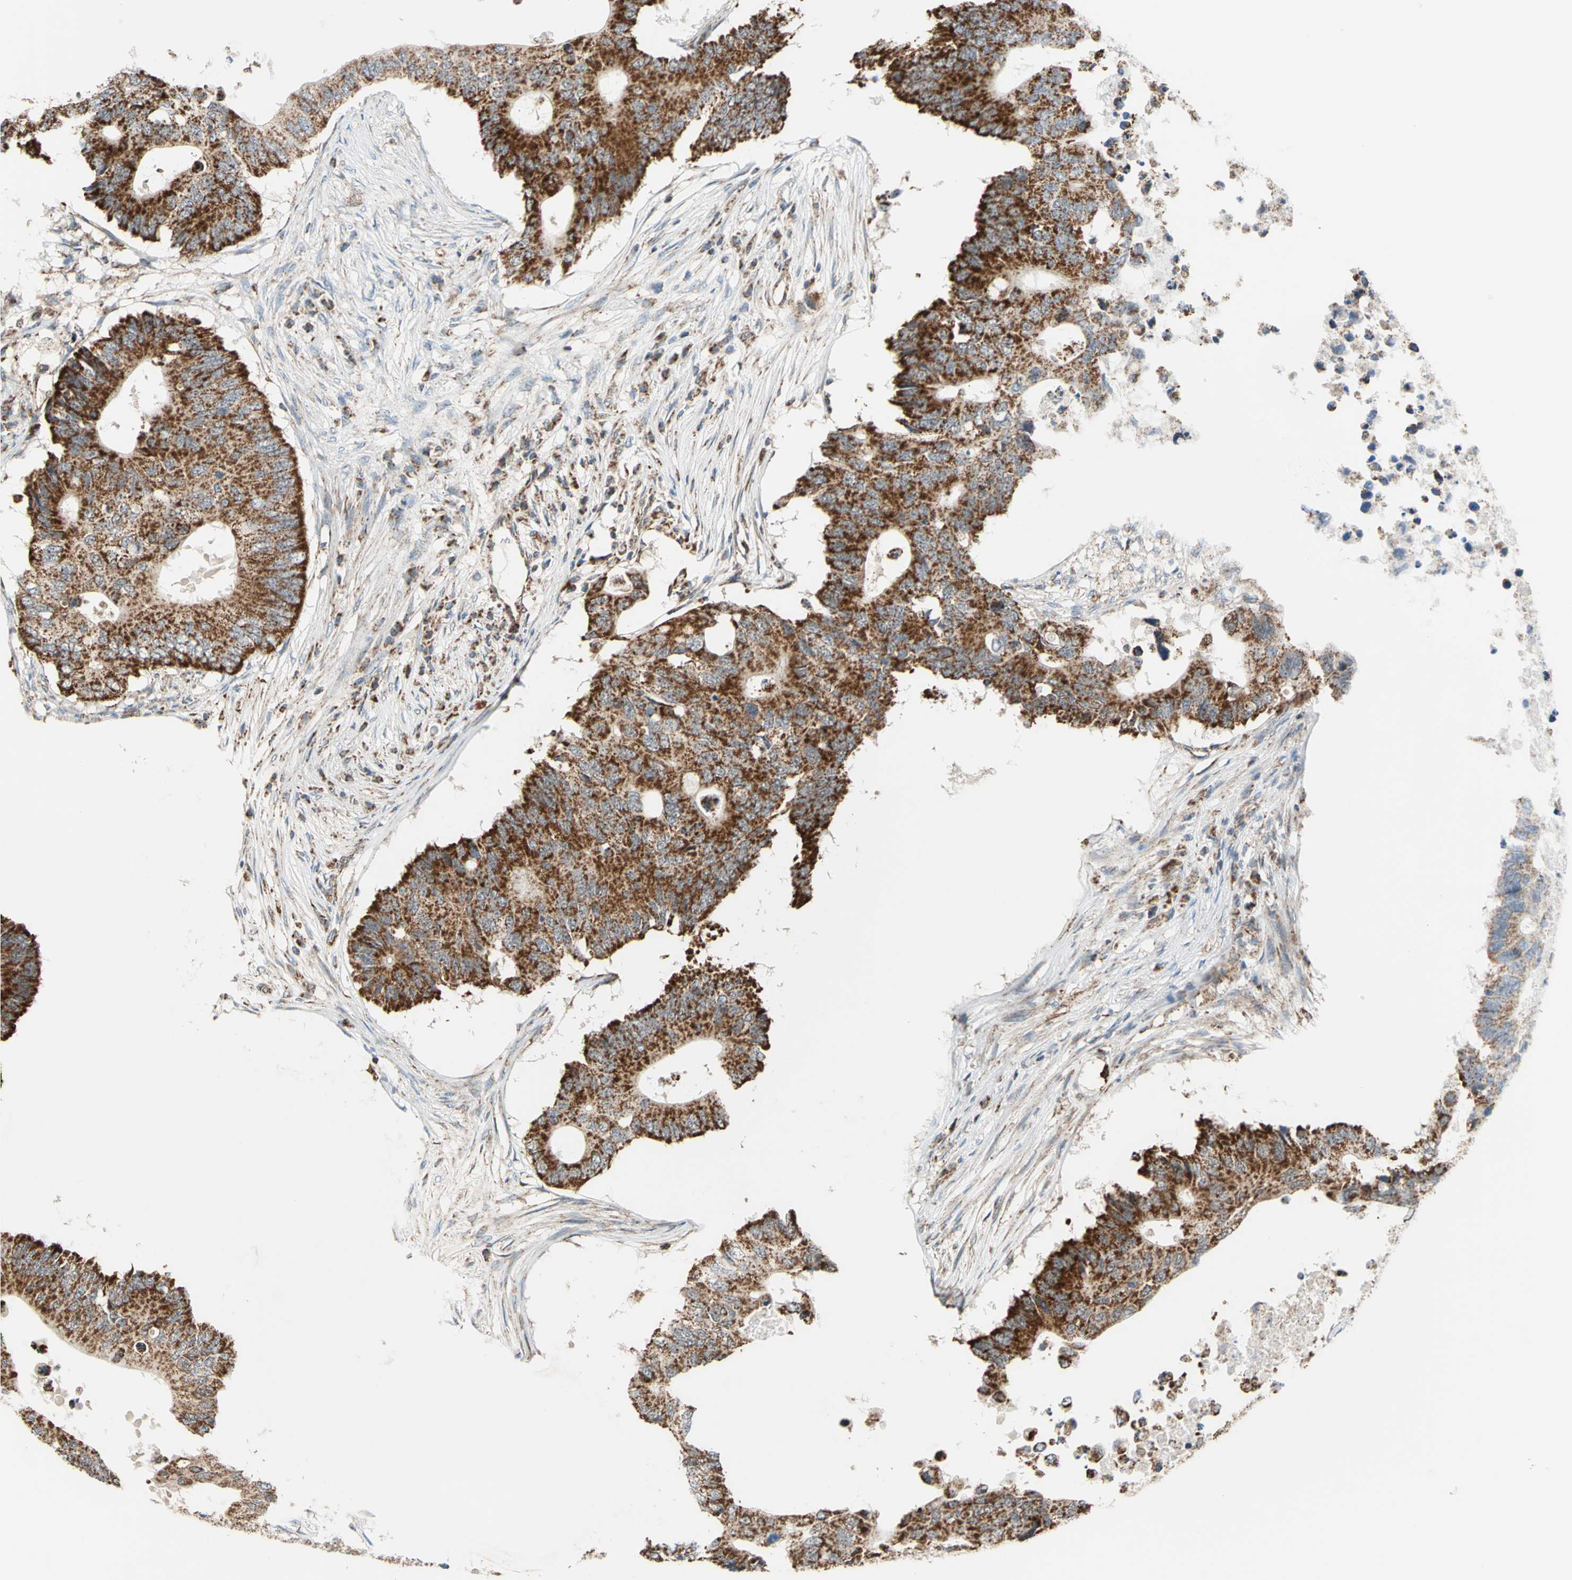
{"staining": {"intensity": "strong", "quantity": ">75%", "location": "cytoplasmic/membranous"}, "tissue": "colorectal cancer", "cell_type": "Tumor cells", "image_type": "cancer", "snomed": [{"axis": "morphology", "description": "Adenocarcinoma, NOS"}, {"axis": "topography", "description": "Colon"}], "caption": "Brown immunohistochemical staining in colorectal cancer (adenocarcinoma) displays strong cytoplasmic/membranous staining in approximately >75% of tumor cells.", "gene": "MRPS22", "patient": {"sex": "male", "age": 71}}